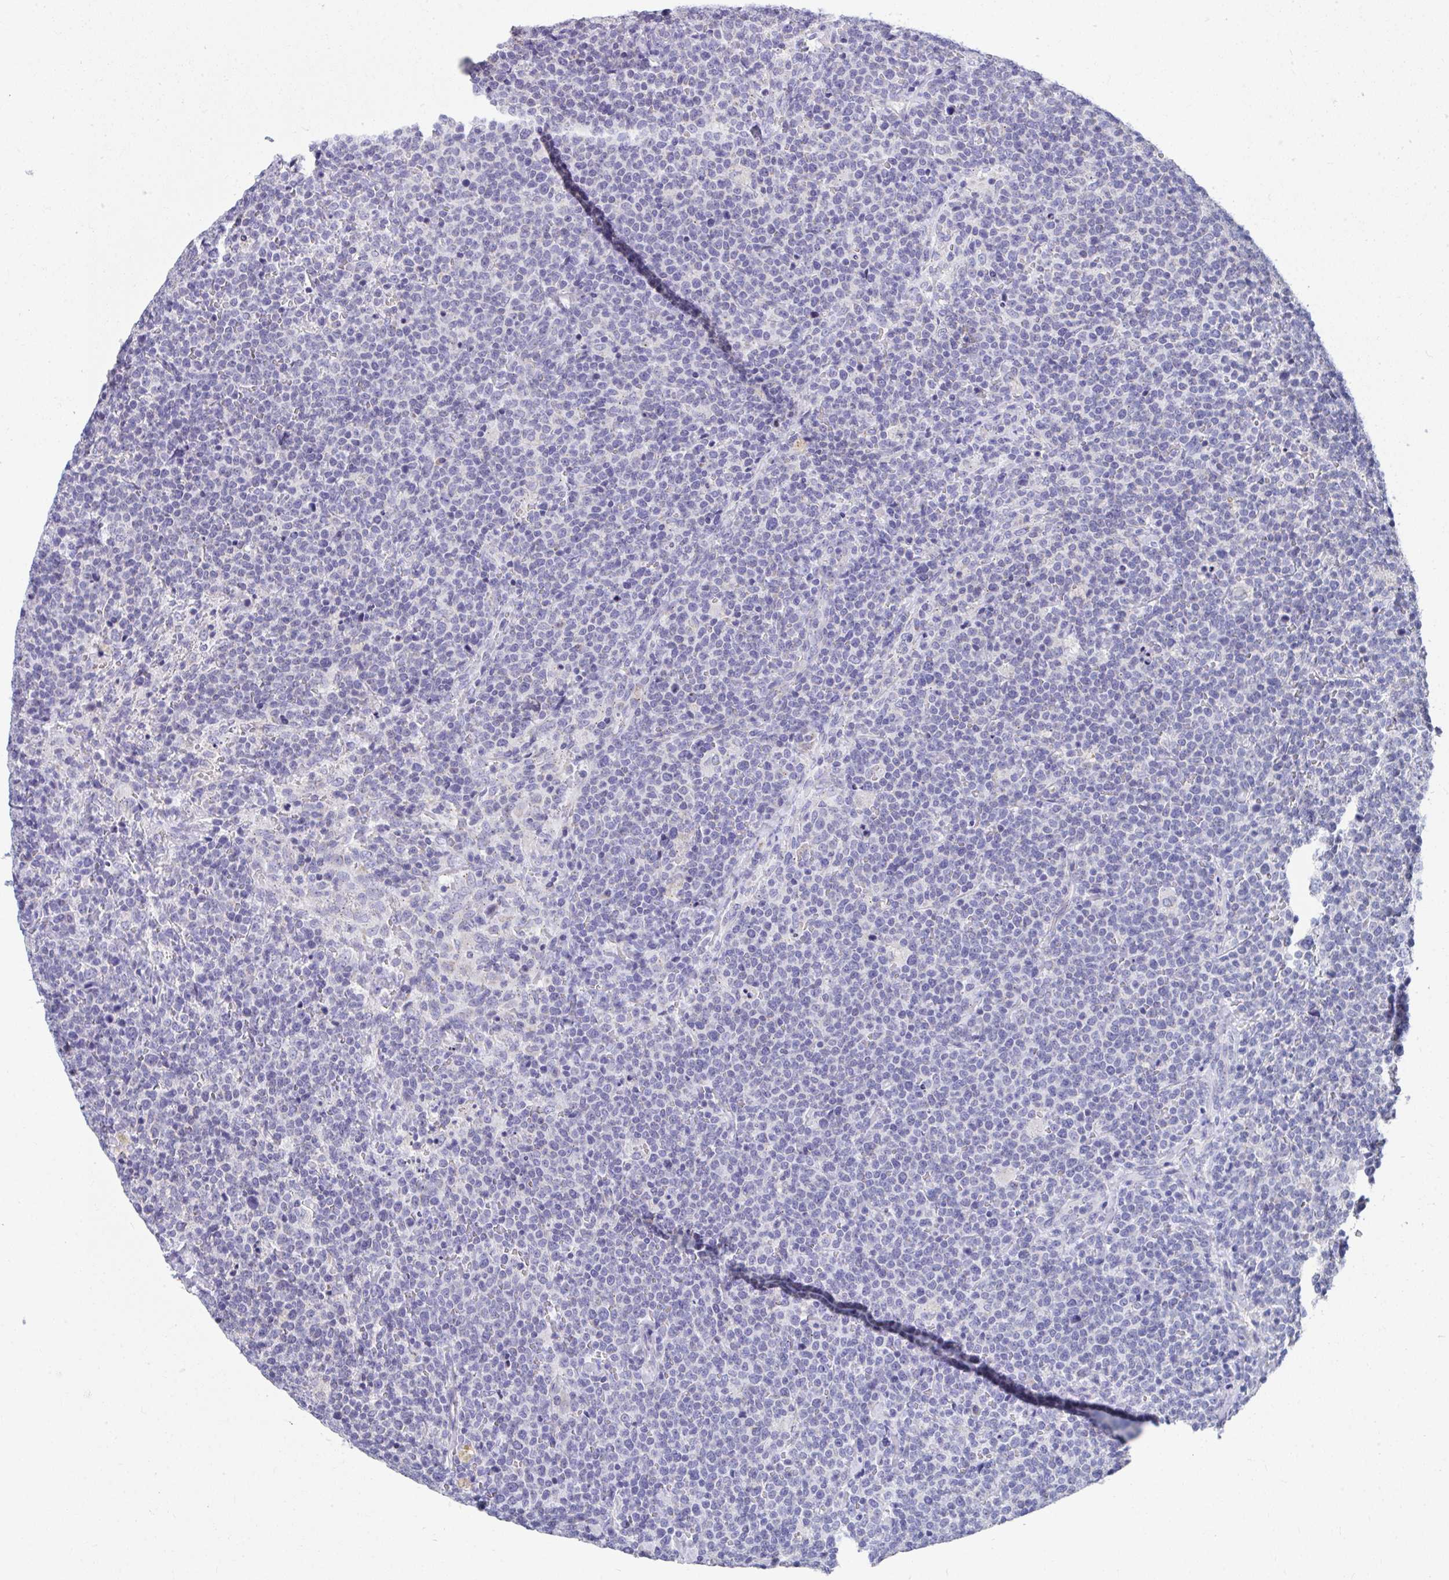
{"staining": {"intensity": "negative", "quantity": "none", "location": "none"}, "tissue": "lymphoma", "cell_type": "Tumor cells", "image_type": "cancer", "snomed": [{"axis": "morphology", "description": "Malignant lymphoma, non-Hodgkin's type, High grade"}, {"axis": "topography", "description": "Lymph node"}], "caption": "This is an immunohistochemistry histopathology image of human high-grade malignant lymphoma, non-Hodgkin's type. There is no positivity in tumor cells.", "gene": "TMPRSS2", "patient": {"sex": "male", "age": 61}}